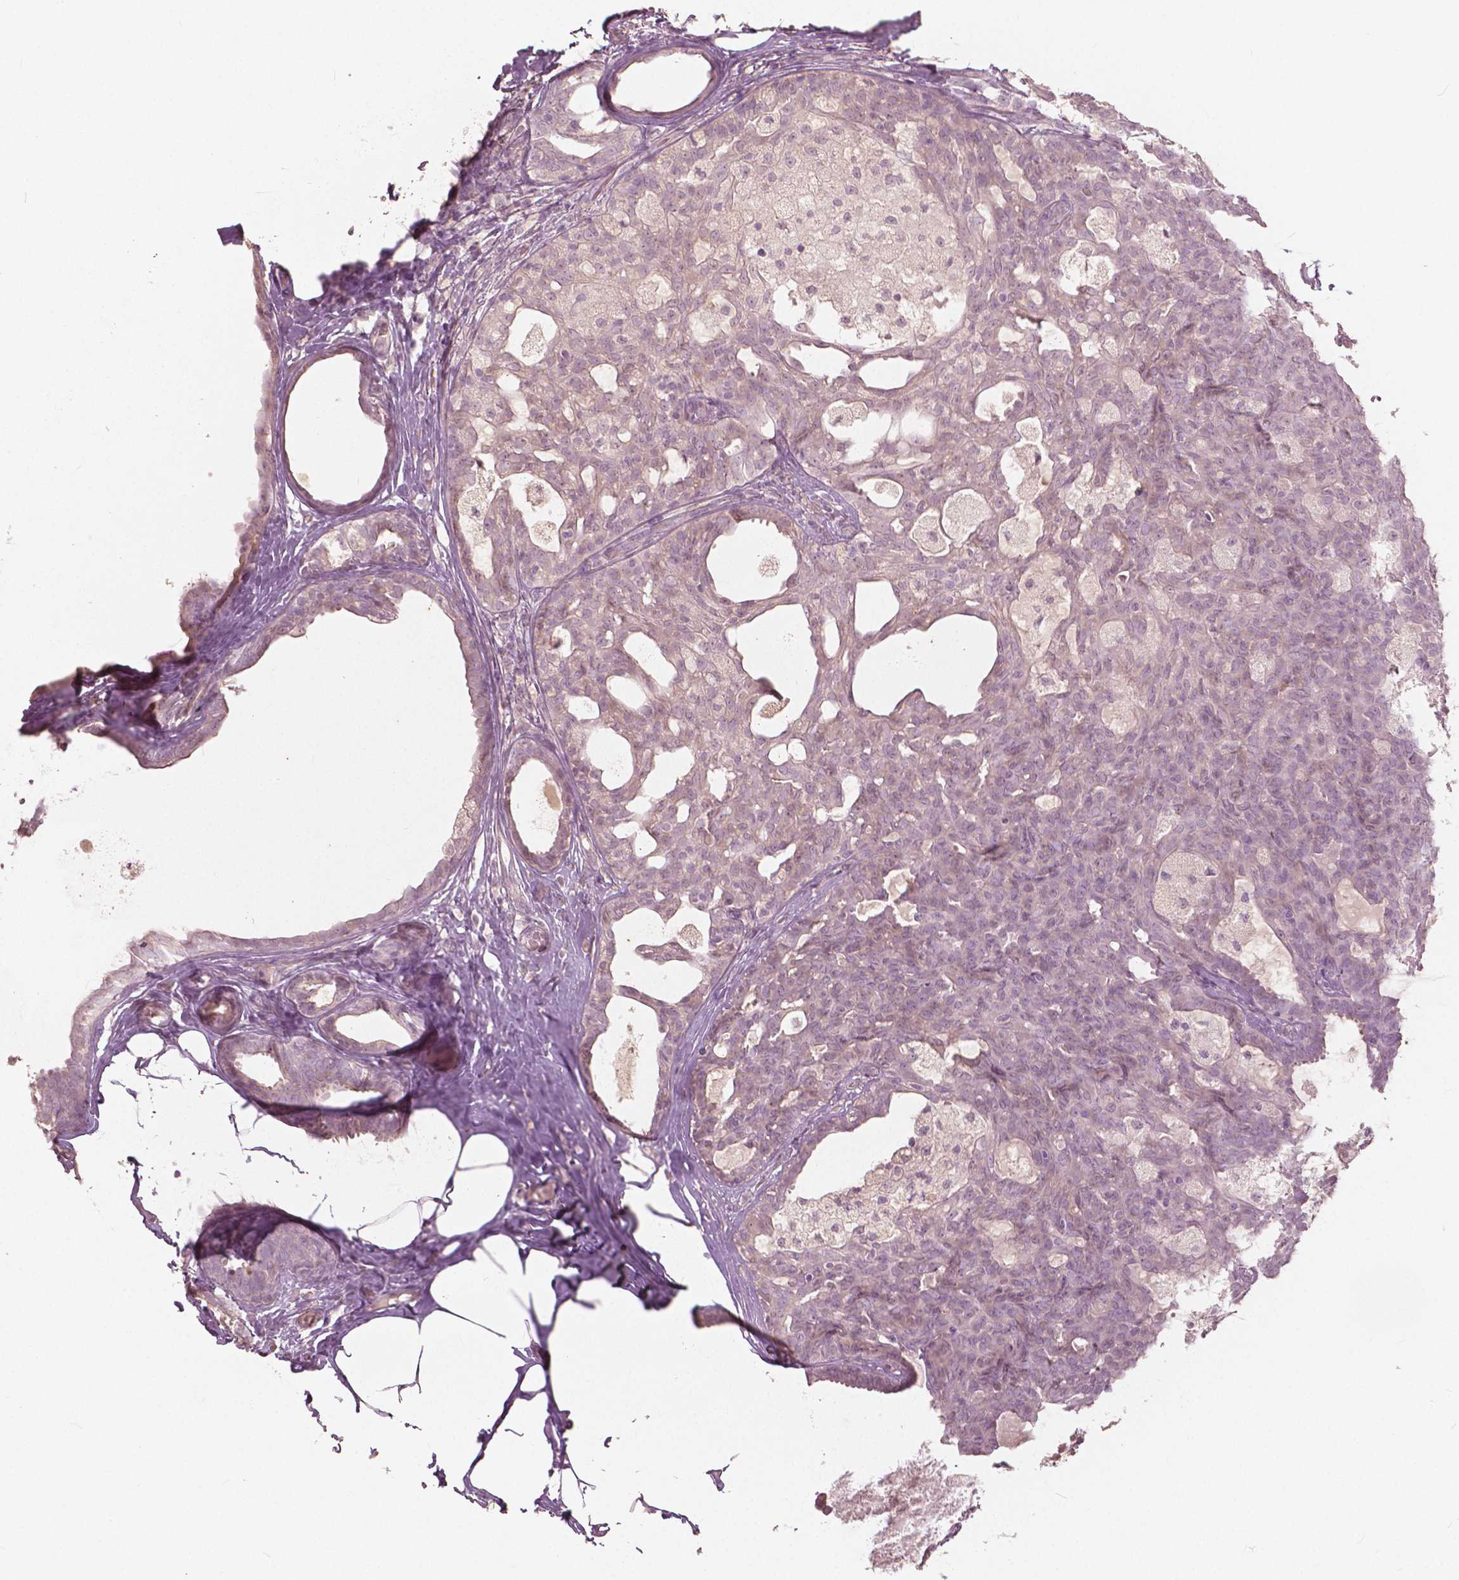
{"staining": {"intensity": "negative", "quantity": "none", "location": "none"}, "tissue": "breast cancer", "cell_type": "Tumor cells", "image_type": "cancer", "snomed": [{"axis": "morphology", "description": "Duct carcinoma"}, {"axis": "topography", "description": "Breast"}], "caption": "A micrograph of human invasive ductal carcinoma (breast) is negative for staining in tumor cells. (Stains: DAB immunohistochemistry (IHC) with hematoxylin counter stain, Microscopy: brightfield microscopy at high magnification).", "gene": "NANOG", "patient": {"sex": "female", "age": 59}}